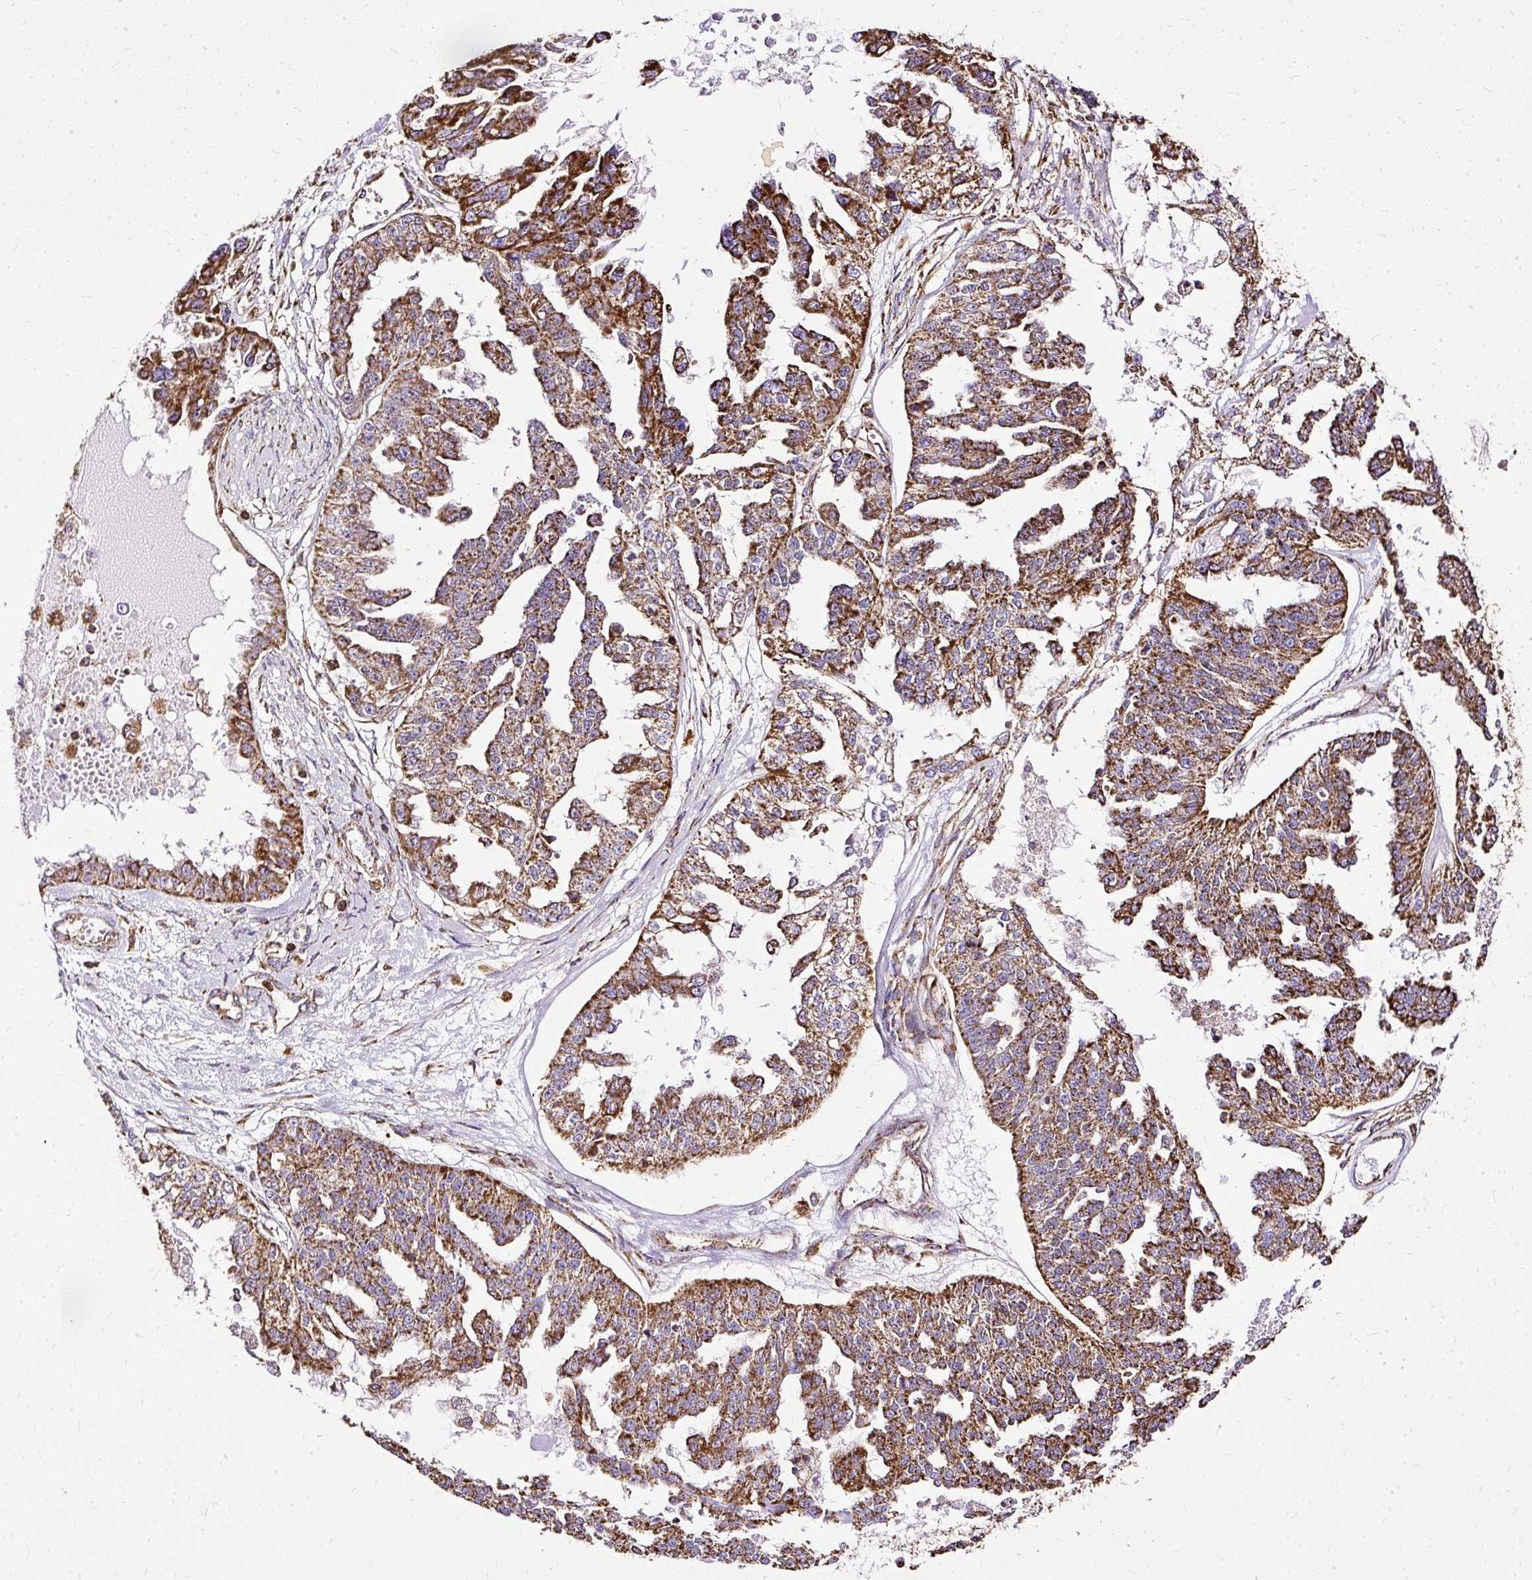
{"staining": {"intensity": "strong", "quantity": ">75%", "location": "cytoplasmic/membranous"}, "tissue": "ovarian cancer", "cell_type": "Tumor cells", "image_type": "cancer", "snomed": [{"axis": "morphology", "description": "Cystadenocarcinoma, serous, NOS"}, {"axis": "topography", "description": "Ovary"}], "caption": "Human serous cystadenocarcinoma (ovarian) stained for a protein (brown) demonstrates strong cytoplasmic/membranous positive staining in approximately >75% of tumor cells.", "gene": "KLHL11", "patient": {"sex": "female", "age": 58}}